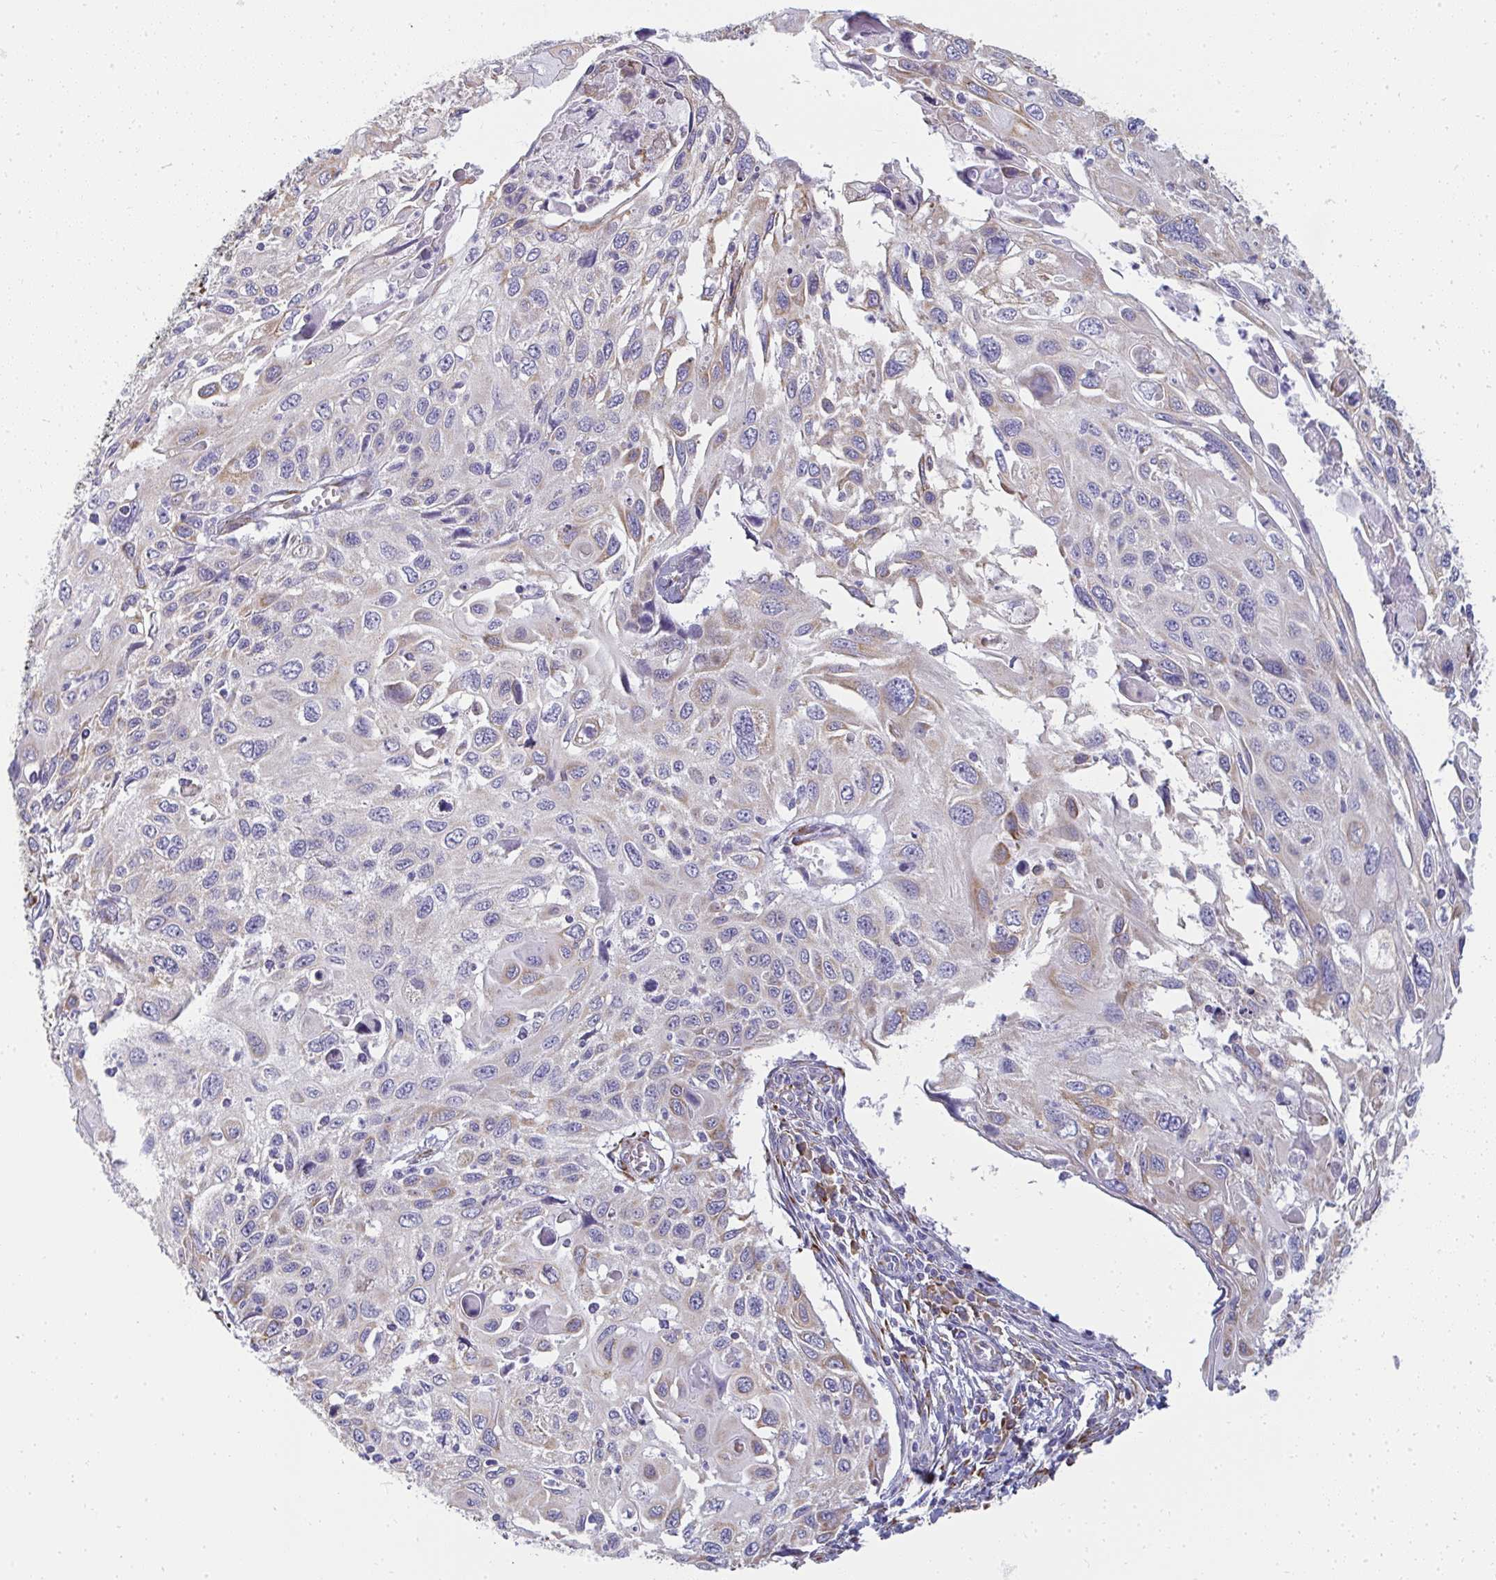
{"staining": {"intensity": "weak", "quantity": "25%-75%", "location": "cytoplasmic/membranous"}, "tissue": "cervical cancer", "cell_type": "Tumor cells", "image_type": "cancer", "snomed": [{"axis": "morphology", "description": "Squamous cell carcinoma, NOS"}, {"axis": "topography", "description": "Cervix"}], "caption": "Tumor cells demonstrate low levels of weak cytoplasmic/membranous staining in approximately 25%-75% of cells in cervical squamous cell carcinoma. (DAB IHC with brightfield microscopy, high magnification).", "gene": "SHROOM1", "patient": {"sex": "female", "age": 70}}